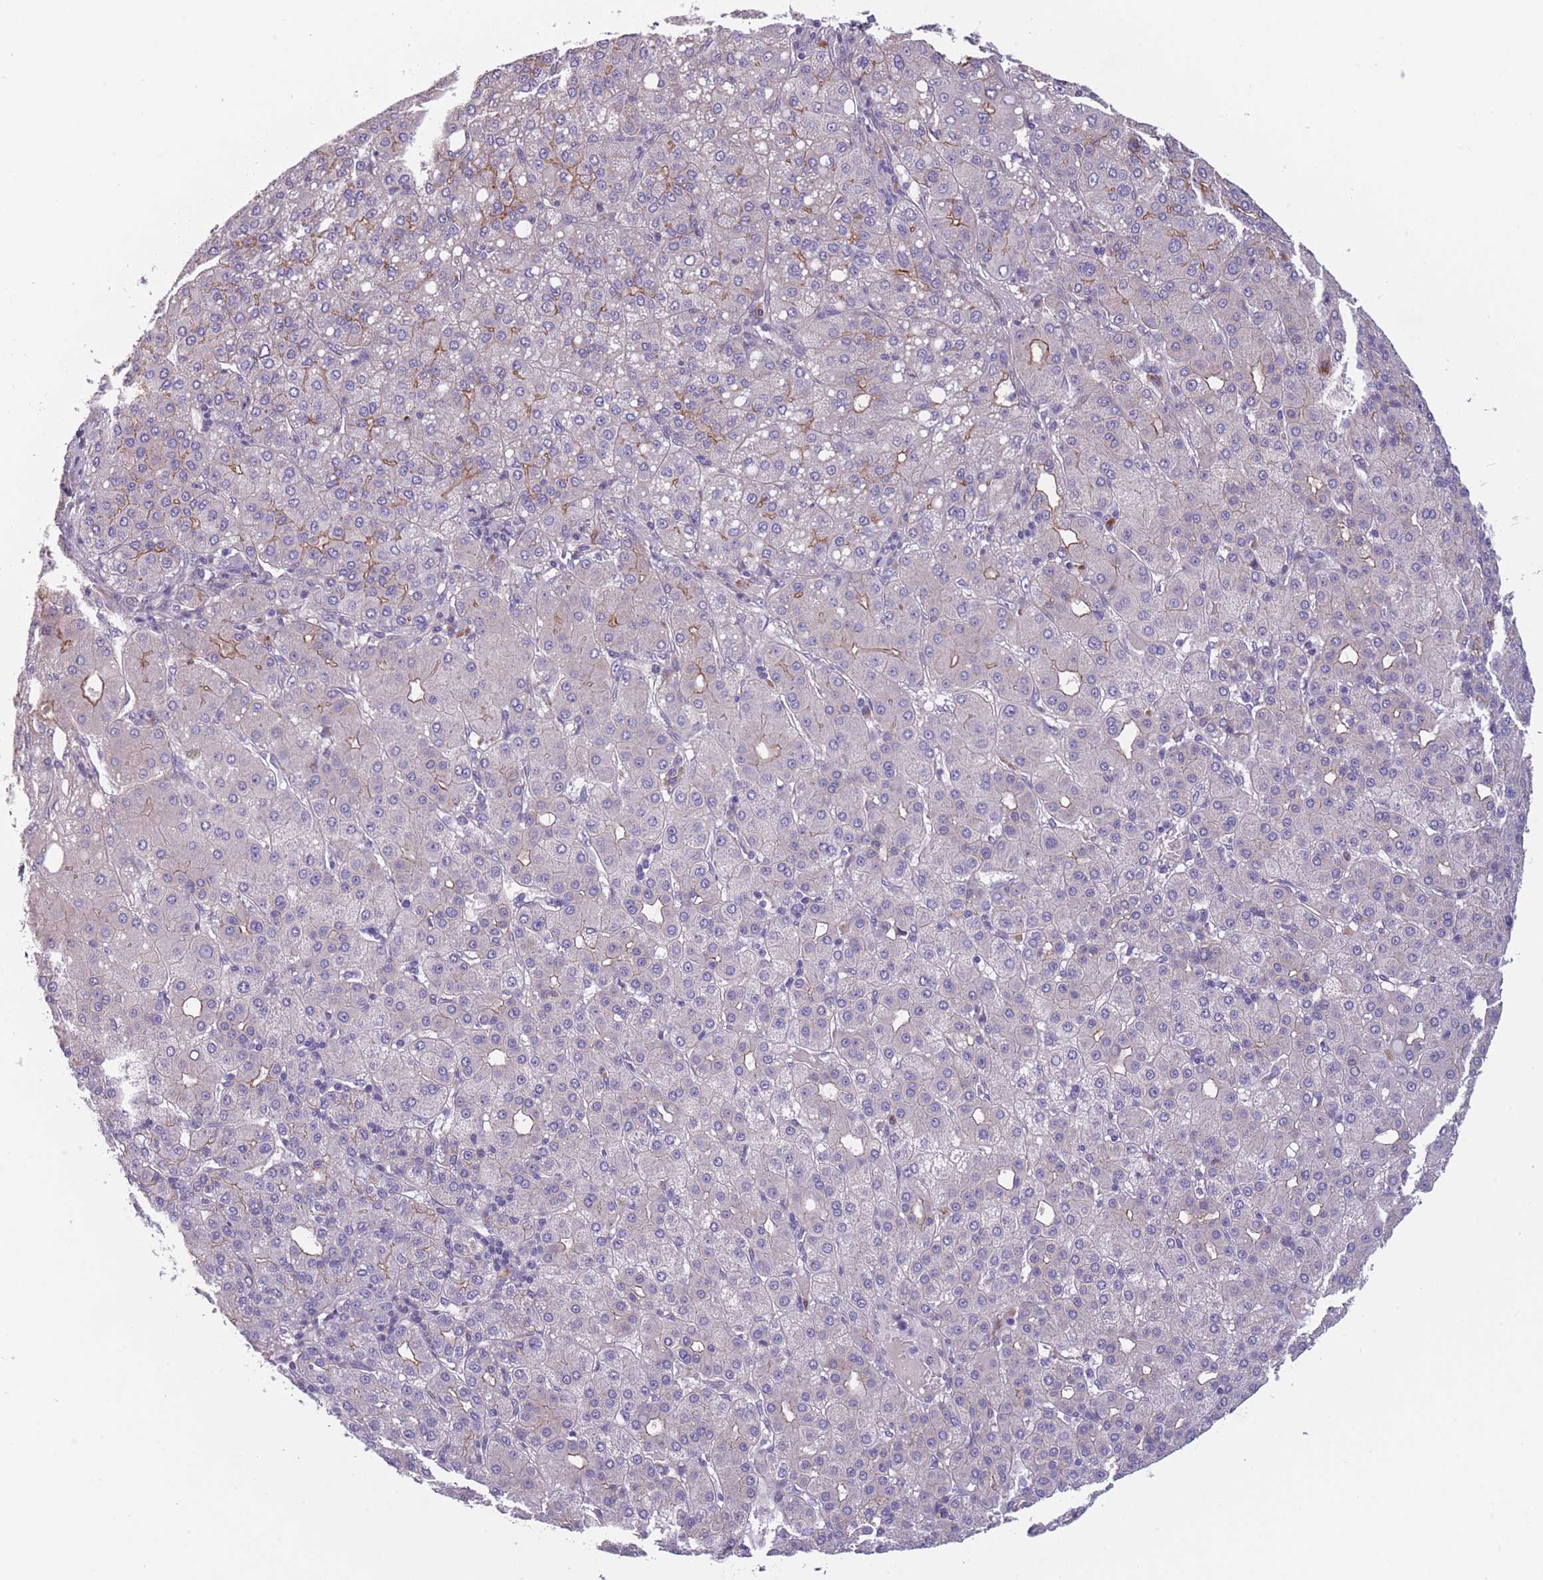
{"staining": {"intensity": "weak", "quantity": "<25%", "location": "cytoplasmic/membranous"}, "tissue": "liver cancer", "cell_type": "Tumor cells", "image_type": "cancer", "snomed": [{"axis": "morphology", "description": "Carcinoma, Hepatocellular, NOS"}, {"axis": "topography", "description": "Liver"}], "caption": "Tumor cells show no significant expression in liver cancer (hepatocellular carcinoma).", "gene": "FAM83F", "patient": {"sex": "male", "age": 65}}